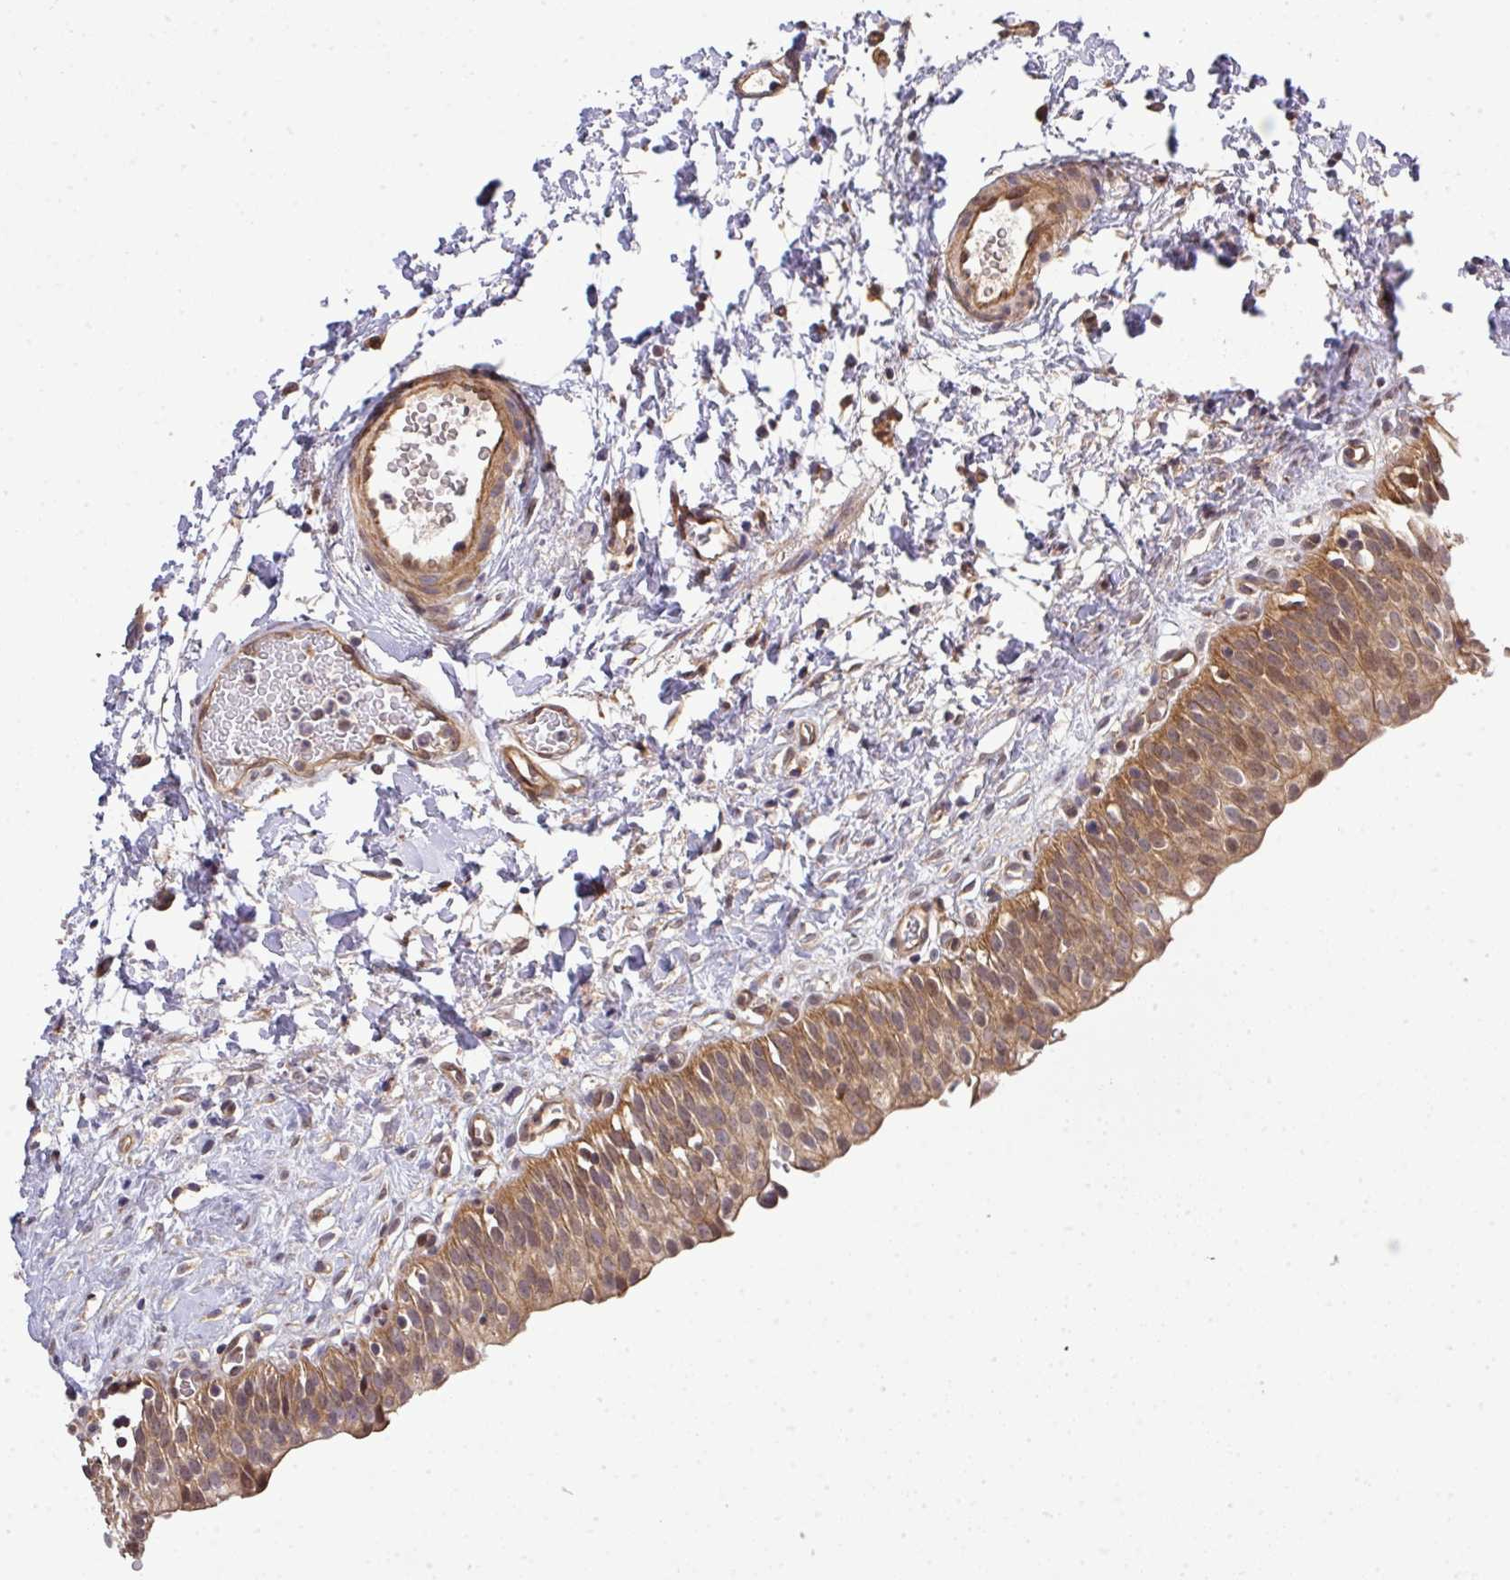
{"staining": {"intensity": "moderate", "quantity": ">75%", "location": "cytoplasmic/membranous"}, "tissue": "urinary bladder", "cell_type": "Urothelial cells", "image_type": "normal", "snomed": [{"axis": "morphology", "description": "Normal tissue, NOS"}, {"axis": "topography", "description": "Urinary bladder"}], "caption": "Human urinary bladder stained for a protein (brown) exhibits moderate cytoplasmic/membranous positive staining in approximately >75% of urothelial cells.", "gene": "ARPIN", "patient": {"sex": "male", "age": 51}}